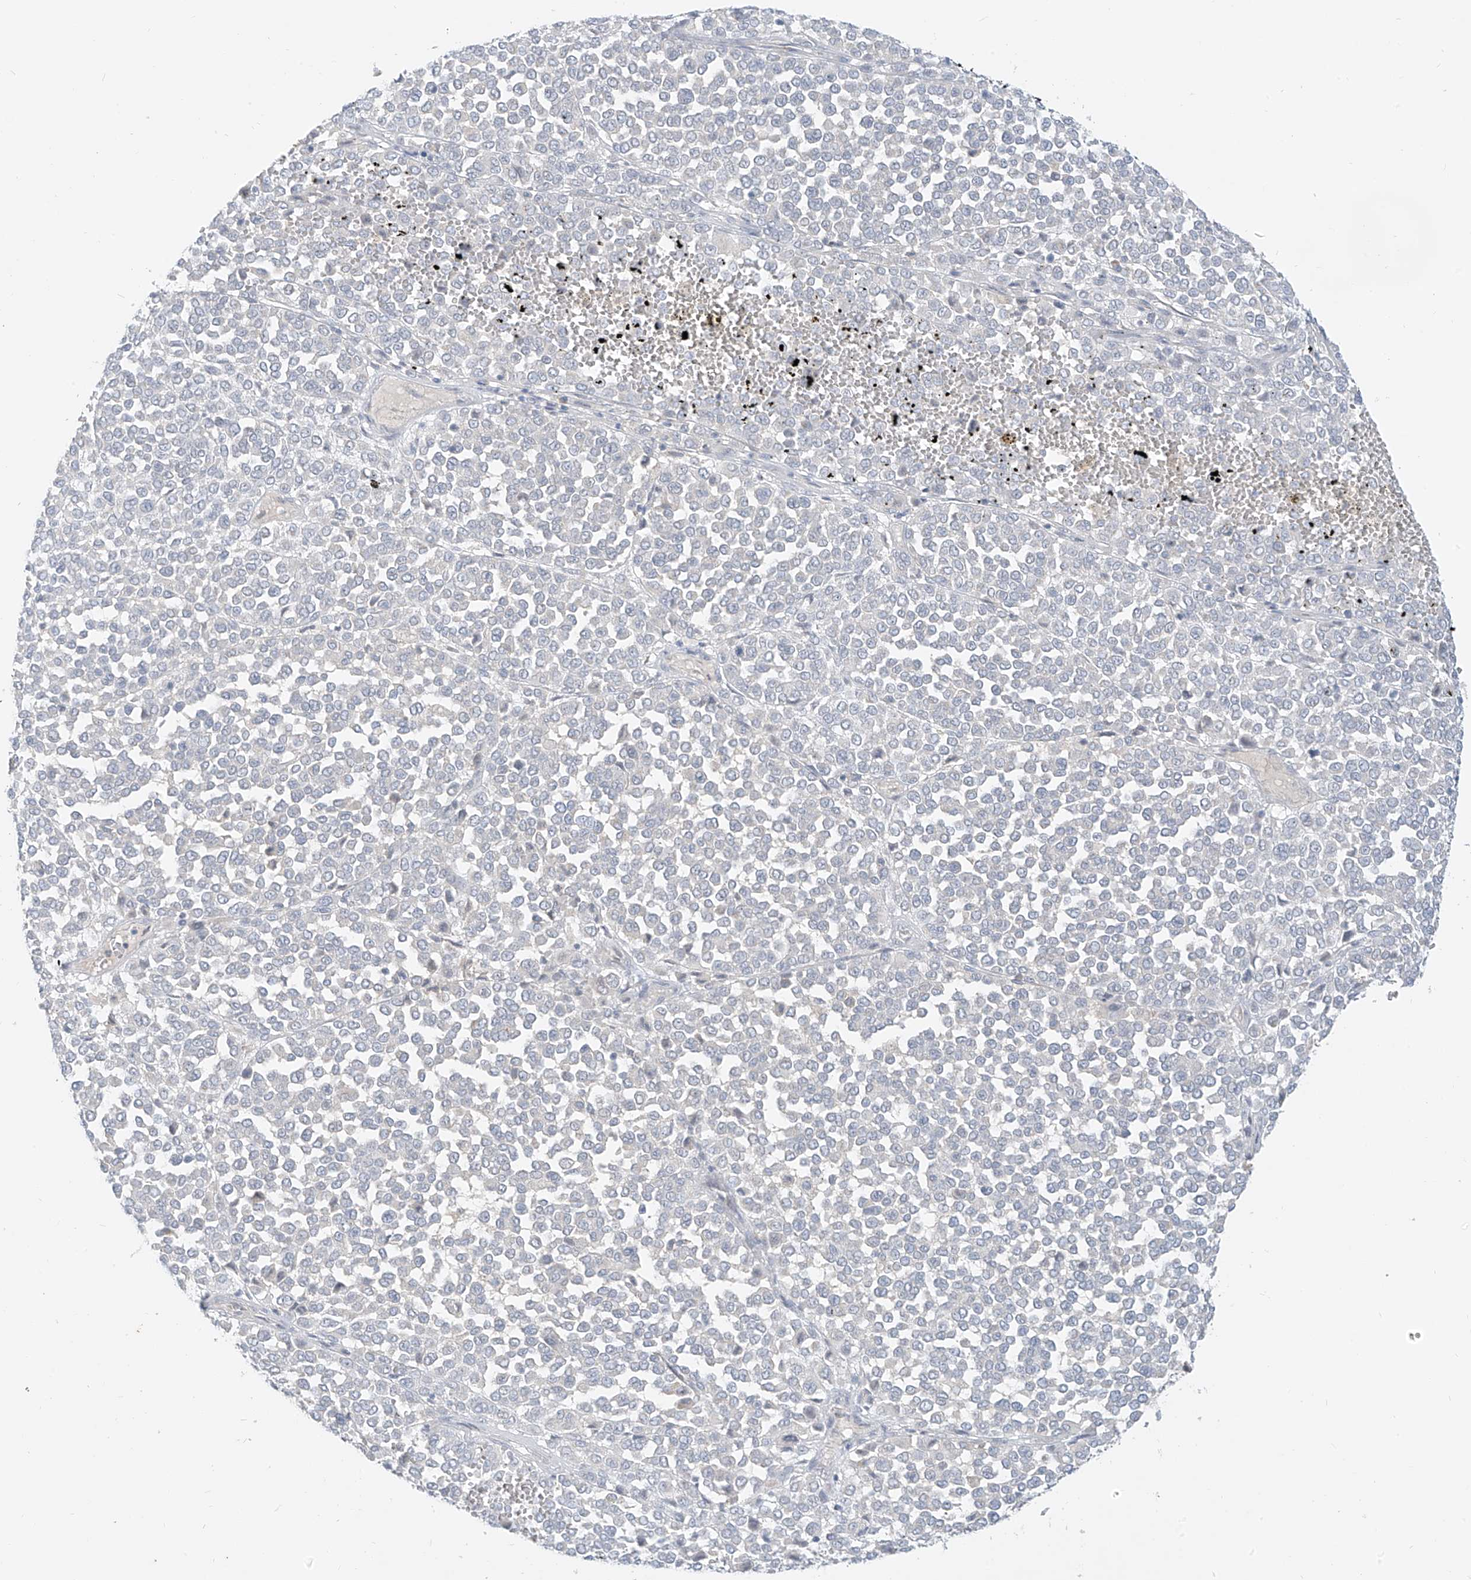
{"staining": {"intensity": "negative", "quantity": "none", "location": "none"}, "tissue": "melanoma", "cell_type": "Tumor cells", "image_type": "cancer", "snomed": [{"axis": "morphology", "description": "Malignant melanoma, Metastatic site"}, {"axis": "topography", "description": "Pancreas"}], "caption": "High magnification brightfield microscopy of malignant melanoma (metastatic site) stained with DAB (3,3'-diaminobenzidine) (brown) and counterstained with hematoxylin (blue): tumor cells show no significant positivity.", "gene": "C2orf42", "patient": {"sex": "female", "age": 30}}